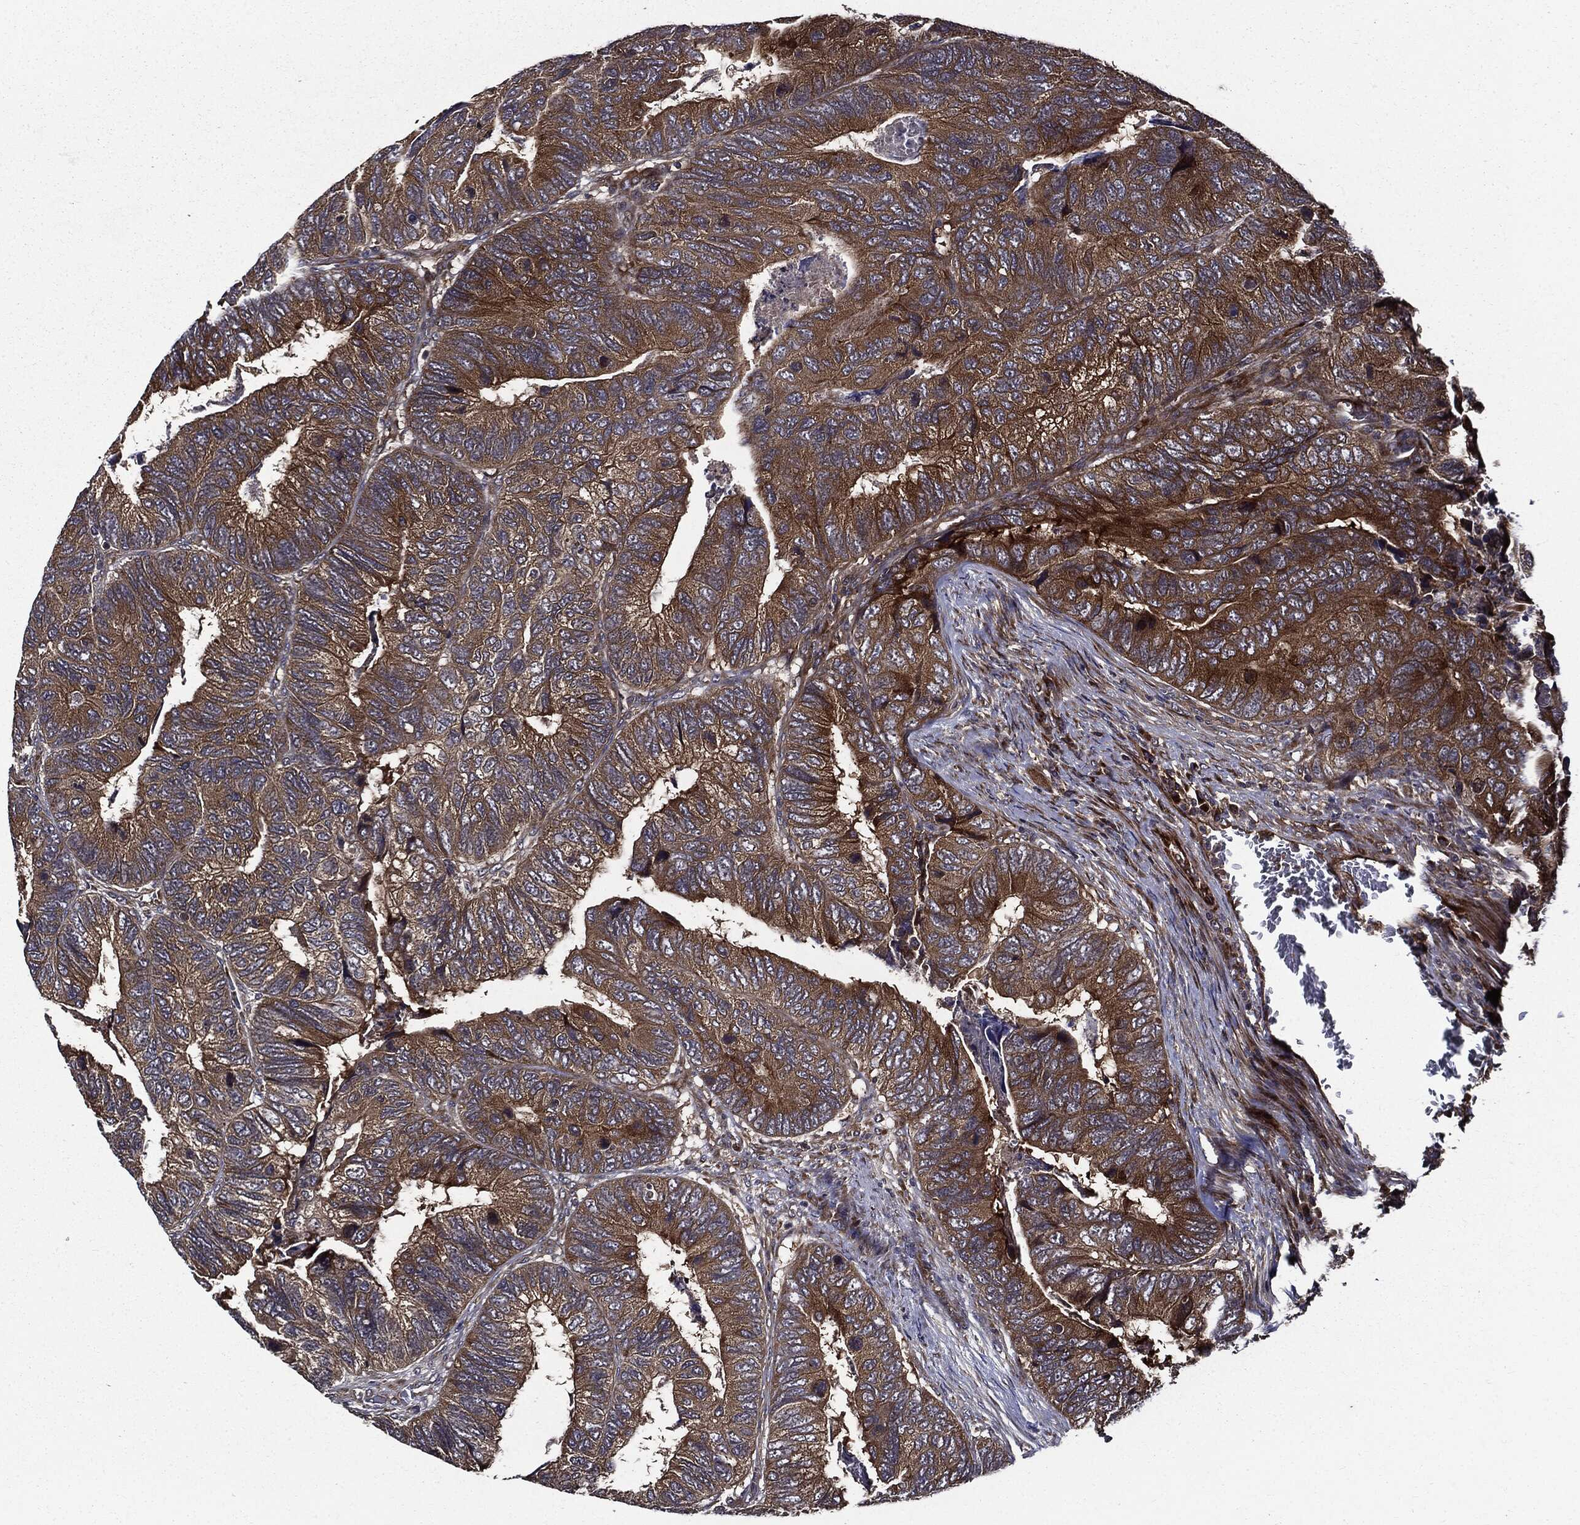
{"staining": {"intensity": "strong", "quantity": "25%-75%", "location": "cytoplasmic/membranous"}, "tissue": "colorectal cancer", "cell_type": "Tumor cells", "image_type": "cancer", "snomed": [{"axis": "morphology", "description": "Adenocarcinoma, NOS"}, {"axis": "topography", "description": "Colon"}], "caption": "Colorectal adenocarcinoma stained with immunohistochemistry (IHC) reveals strong cytoplasmic/membranous expression in about 25%-75% of tumor cells.", "gene": "HTT", "patient": {"sex": "female", "age": 67}}